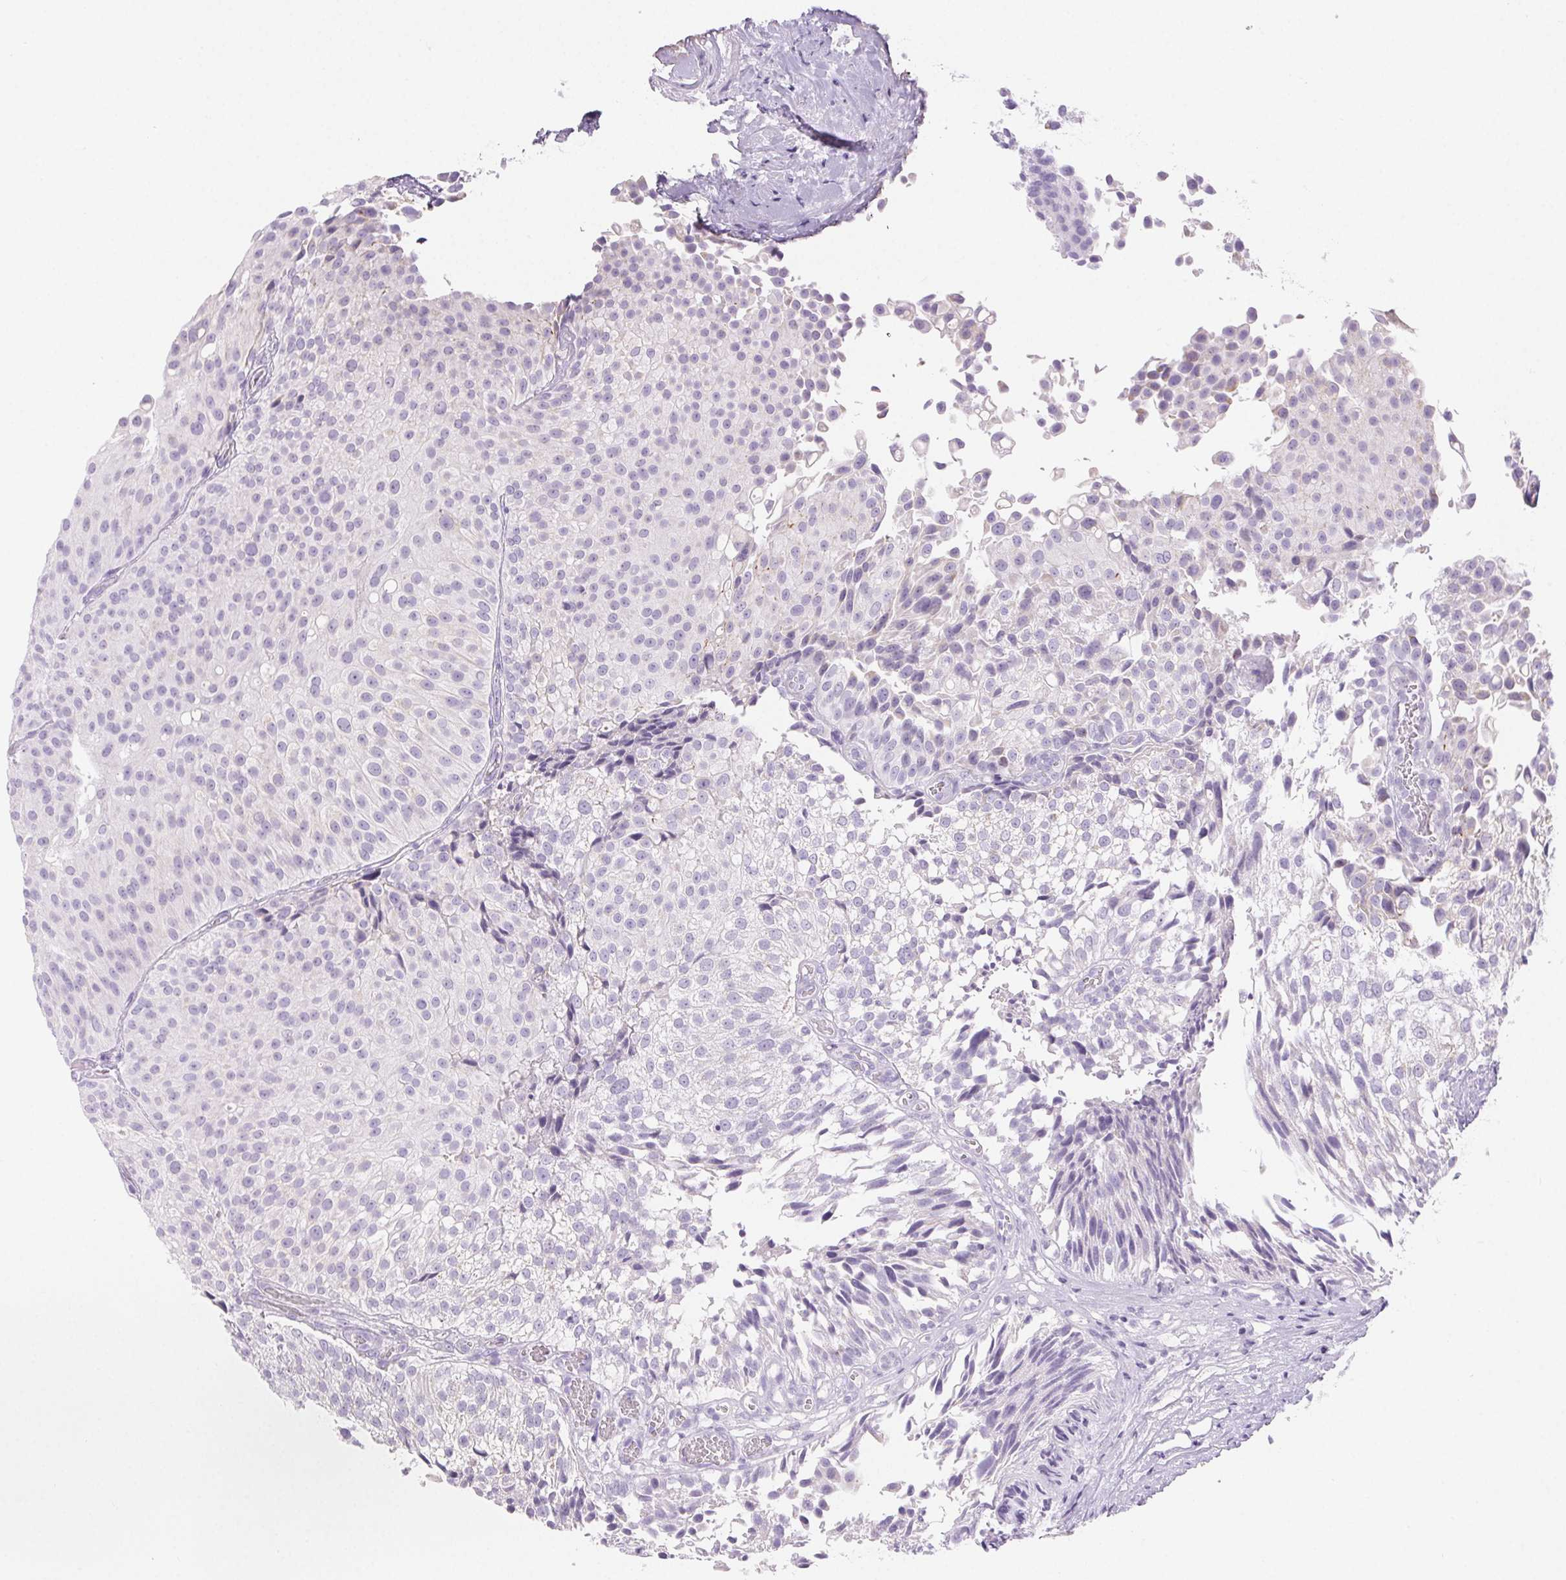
{"staining": {"intensity": "negative", "quantity": "none", "location": "none"}, "tissue": "urothelial cancer", "cell_type": "Tumor cells", "image_type": "cancer", "snomed": [{"axis": "morphology", "description": "Urothelial carcinoma, Low grade"}, {"axis": "topography", "description": "Urinary bladder"}], "caption": "IHC photomicrograph of neoplastic tissue: human urothelial cancer stained with DAB (3,3'-diaminobenzidine) displays no significant protein positivity in tumor cells.", "gene": "CLDN16", "patient": {"sex": "male", "age": 80}}